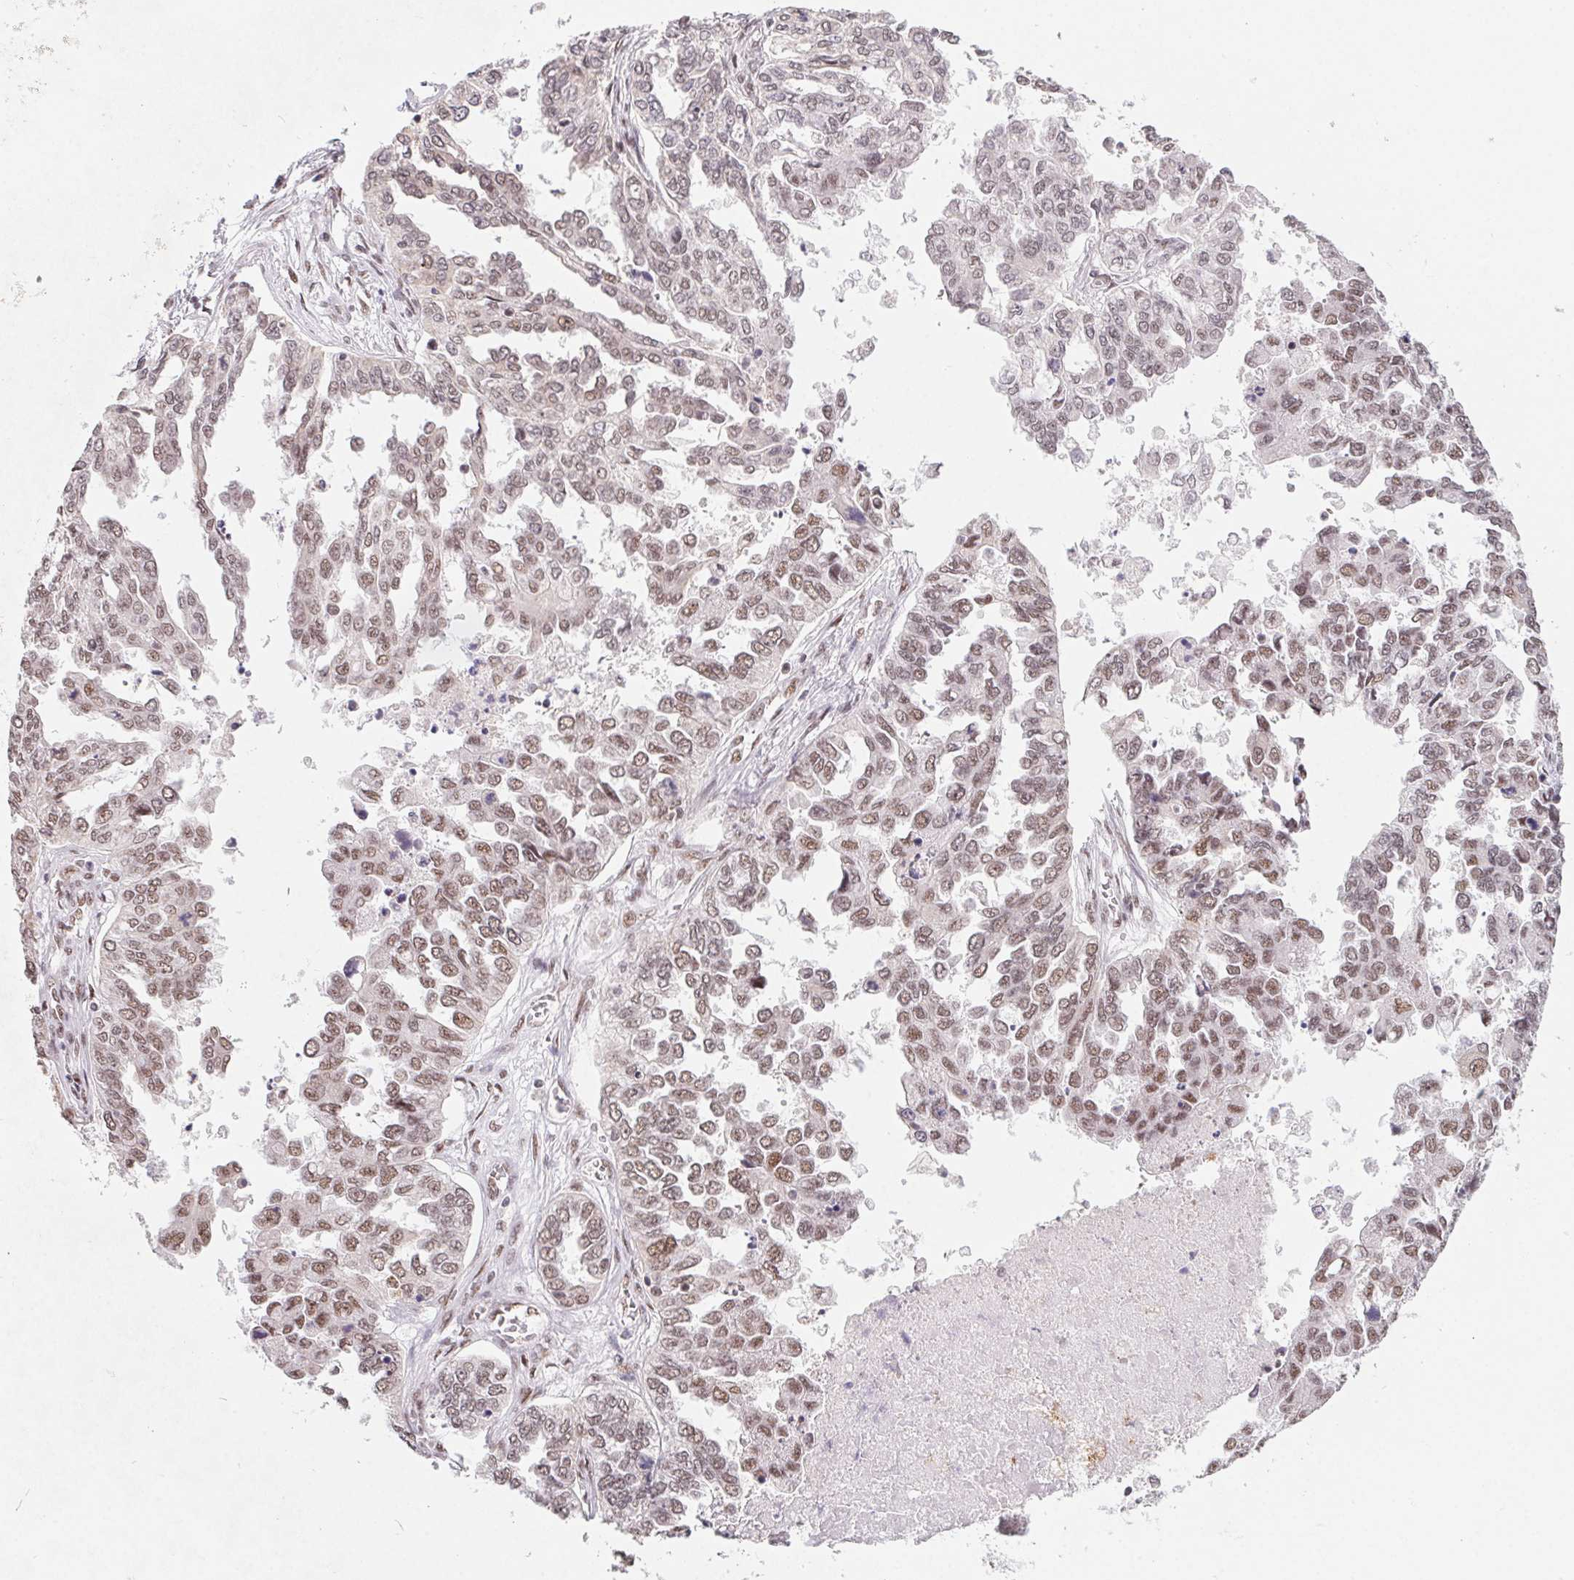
{"staining": {"intensity": "moderate", "quantity": ">75%", "location": "nuclear"}, "tissue": "ovarian cancer", "cell_type": "Tumor cells", "image_type": "cancer", "snomed": [{"axis": "morphology", "description": "Cystadenocarcinoma, serous, NOS"}, {"axis": "topography", "description": "Ovary"}], "caption": "Brown immunohistochemical staining in human ovarian cancer (serous cystadenocarcinoma) reveals moderate nuclear positivity in approximately >75% of tumor cells. The protein is shown in brown color, while the nuclei are stained blue.", "gene": "TCERG1", "patient": {"sex": "female", "age": 53}}